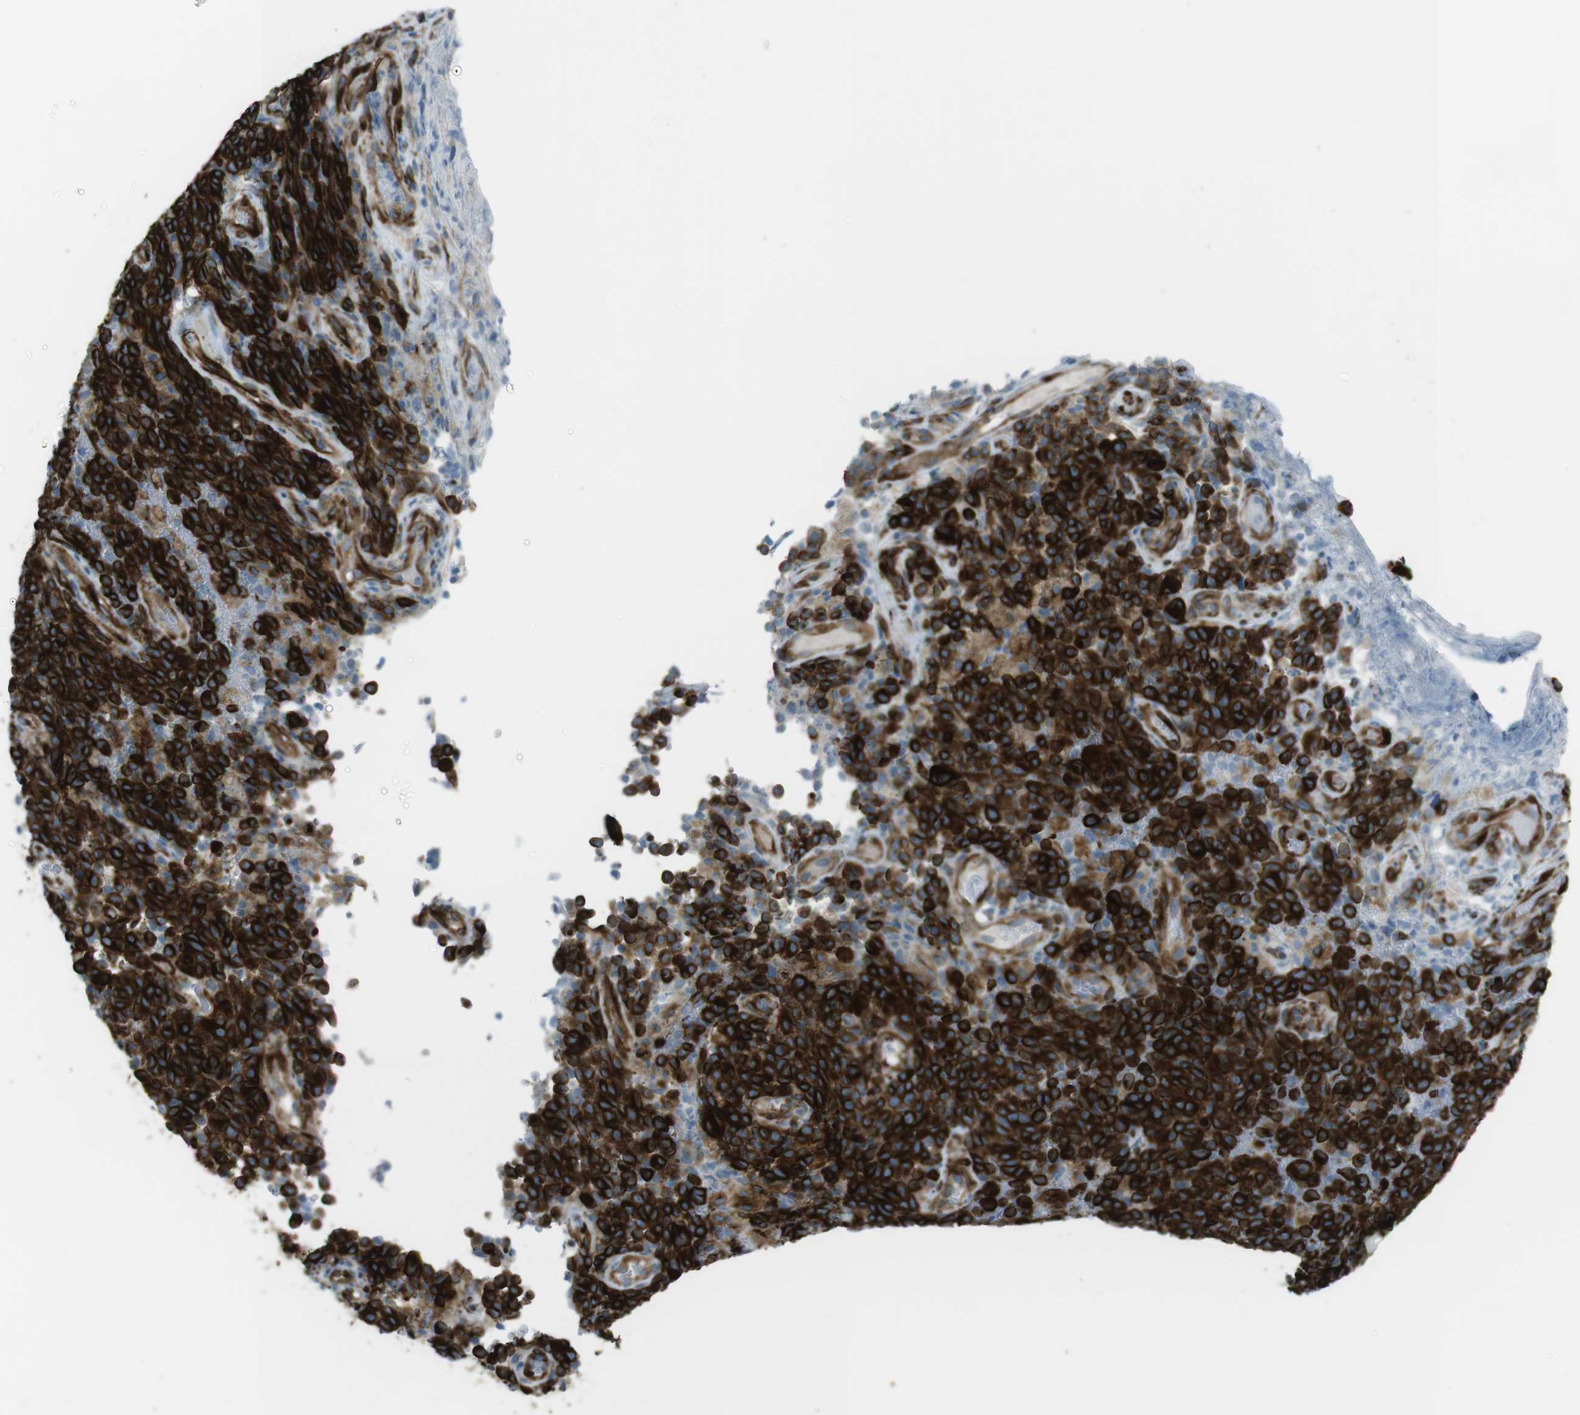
{"staining": {"intensity": "strong", "quantity": ">75%", "location": "cytoplasmic/membranous"}, "tissue": "melanoma", "cell_type": "Tumor cells", "image_type": "cancer", "snomed": [{"axis": "morphology", "description": "Malignant melanoma, NOS"}, {"axis": "topography", "description": "Skin"}], "caption": "Melanoma tissue shows strong cytoplasmic/membranous expression in approximately >75% of tumor cells", "gene": "TUBB2A", "patient": {"sex": "female", "age": 82}}